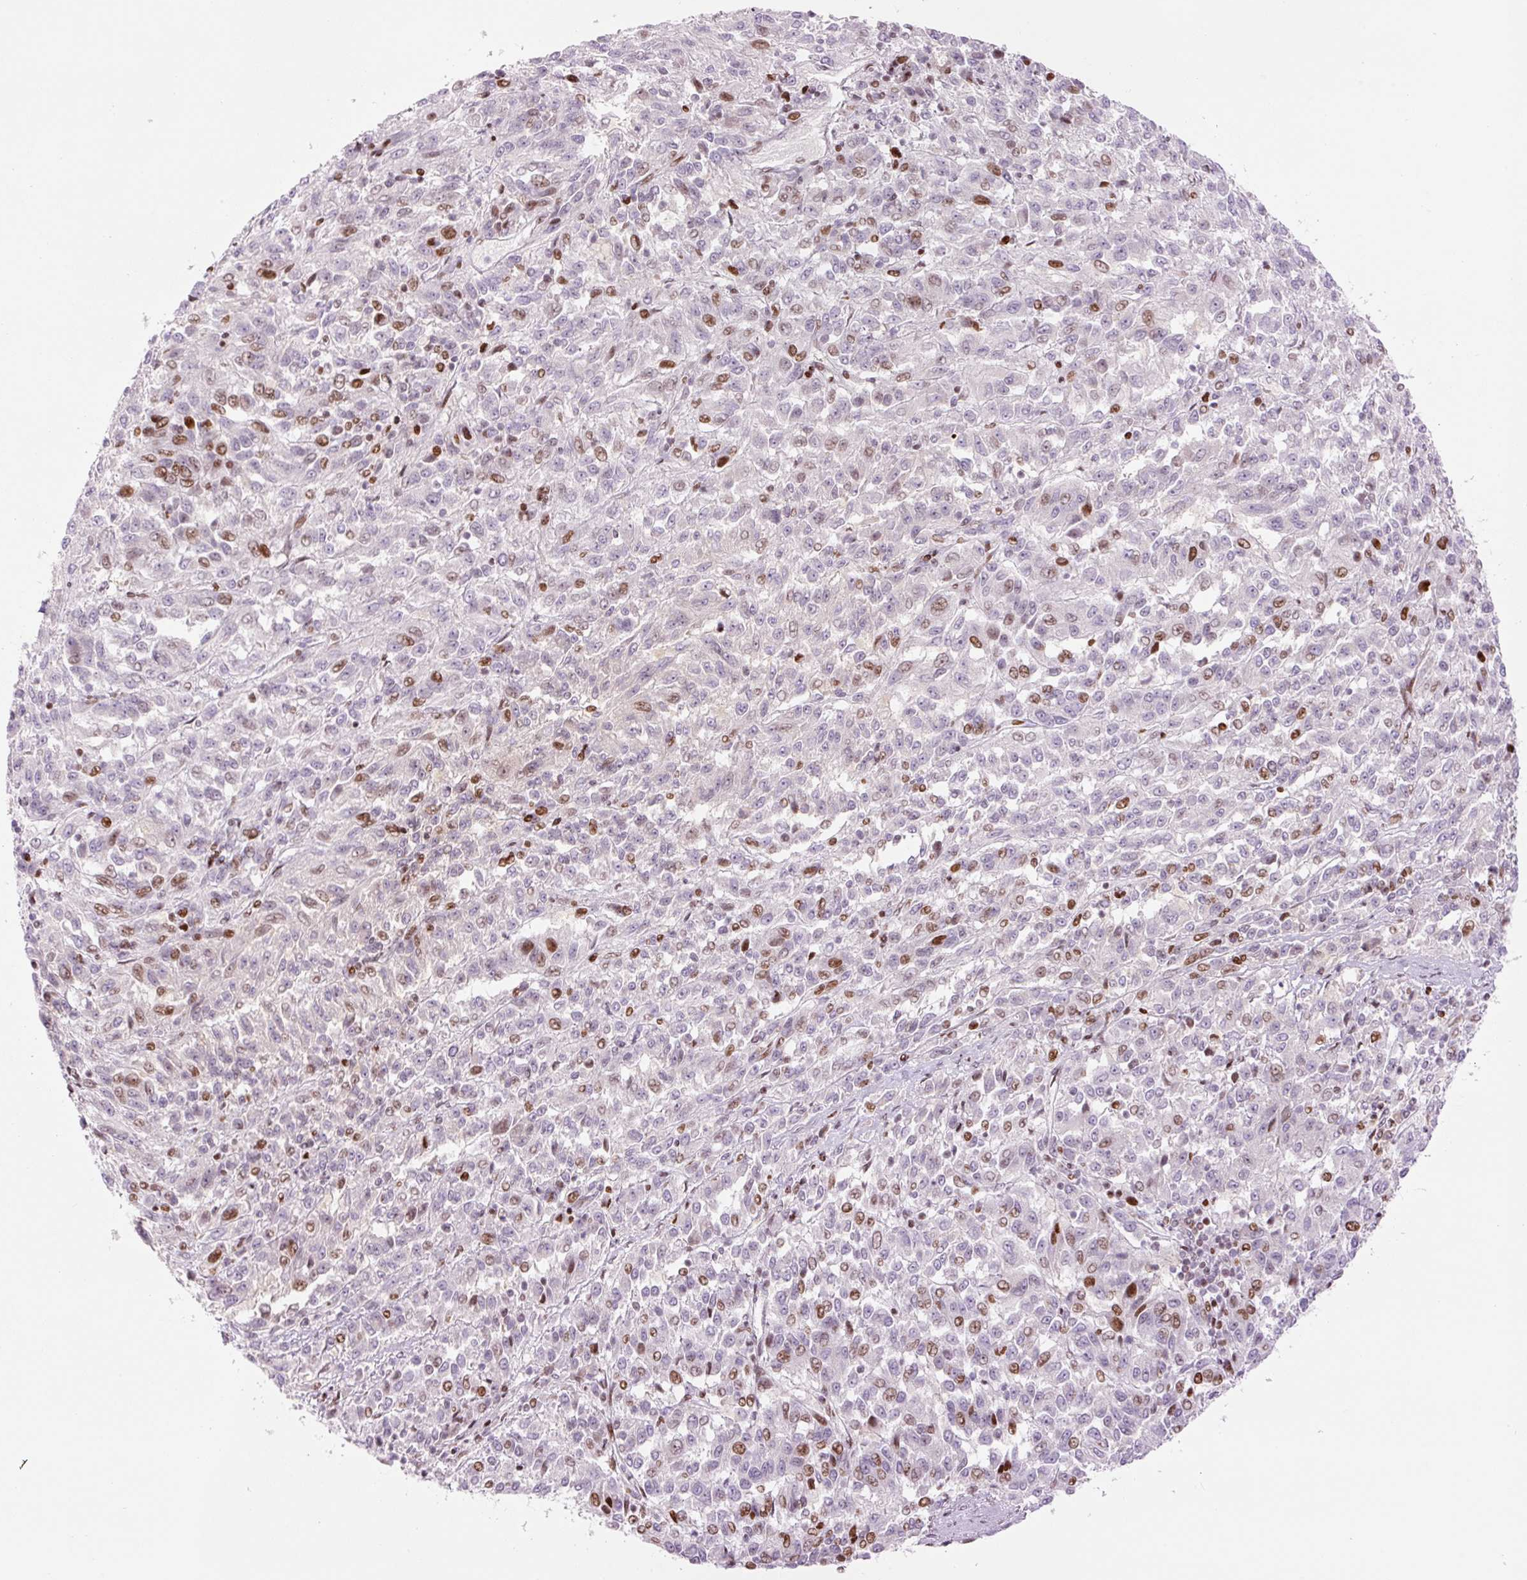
{"staining": {"intensity": "moderate", "quantity": "25%-75%", "location": "nuclear"}, "tissue": "melanoma", "cell_type": "Tumor cells", "image_type": "cancer", "snomed": [{"axis": "morphology", "description": "Malignant melanoma, Metastatic site"}, {"axis": "topography", "description": "Lung"}], "caption": "Immunohistochemical staining of human malignant melanoma (metastatic site) displays medium levels of moderate nuclear positivity in approximately 25%-75% of tumor cells. The staining was performed using DAB to visualize the protein expression in brown, while the nuclei were stained in blue with hematoxylin (Magnification: 20x).", "gene": "TMEM177", "patient": {"sex": "male", "age": 64}}